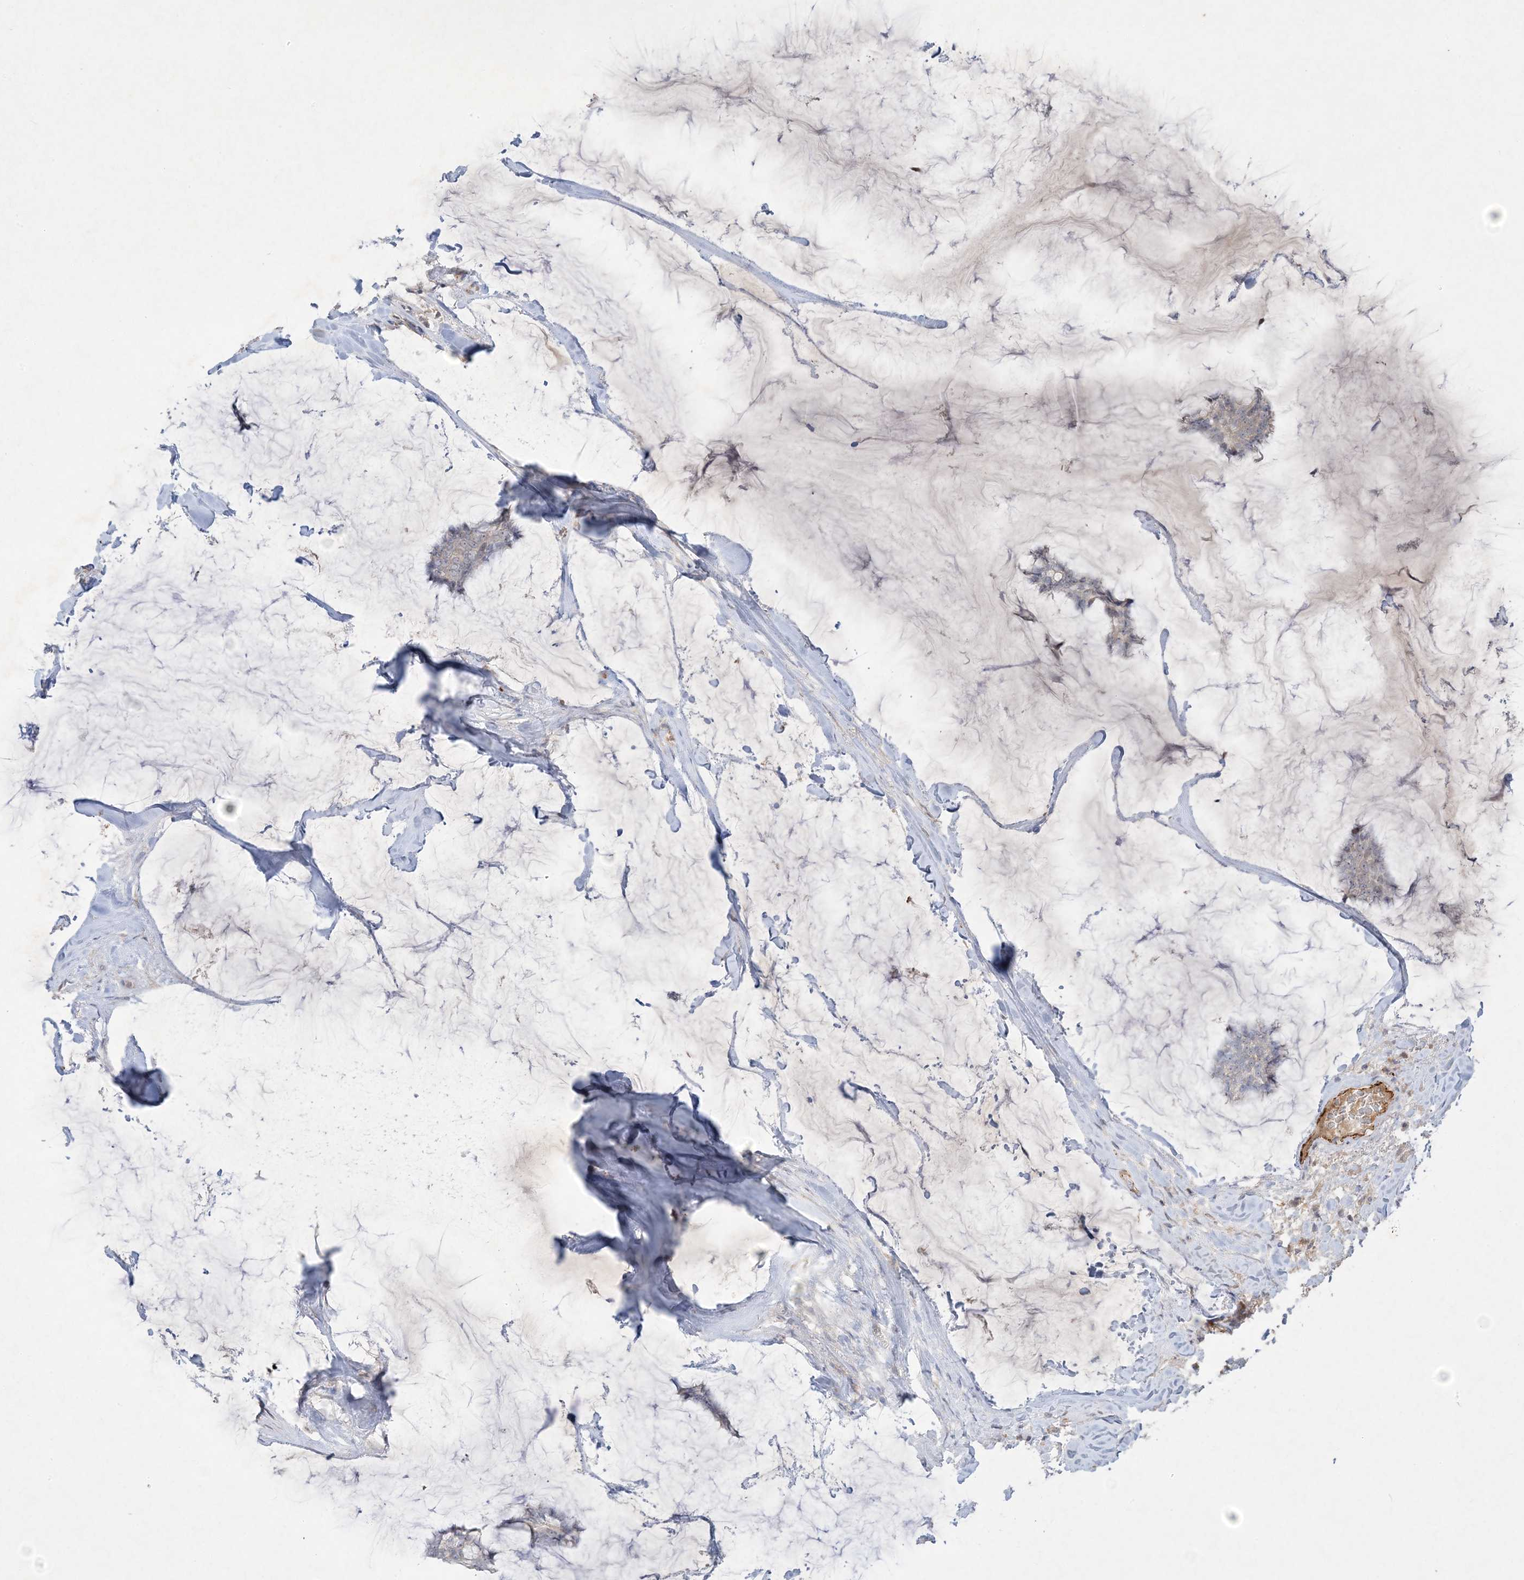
{"staining": {"intensity": "negative", "quantity": "none", "location": "none"}, "tissue": "breast cancer", "cell_type": "Tumor cells", "image_type": "cancer", "snomed": [{"axis": "morphology", "description": "Duct carcinoma"}, {"axis": "topography", "description": "Breast"}], "caption": "The photomicrograph displays no staining of tumor cells in breast intraductal carcinoma.", "gene": "PRSS36", "patient": {"sex": "female", "age": 93}}